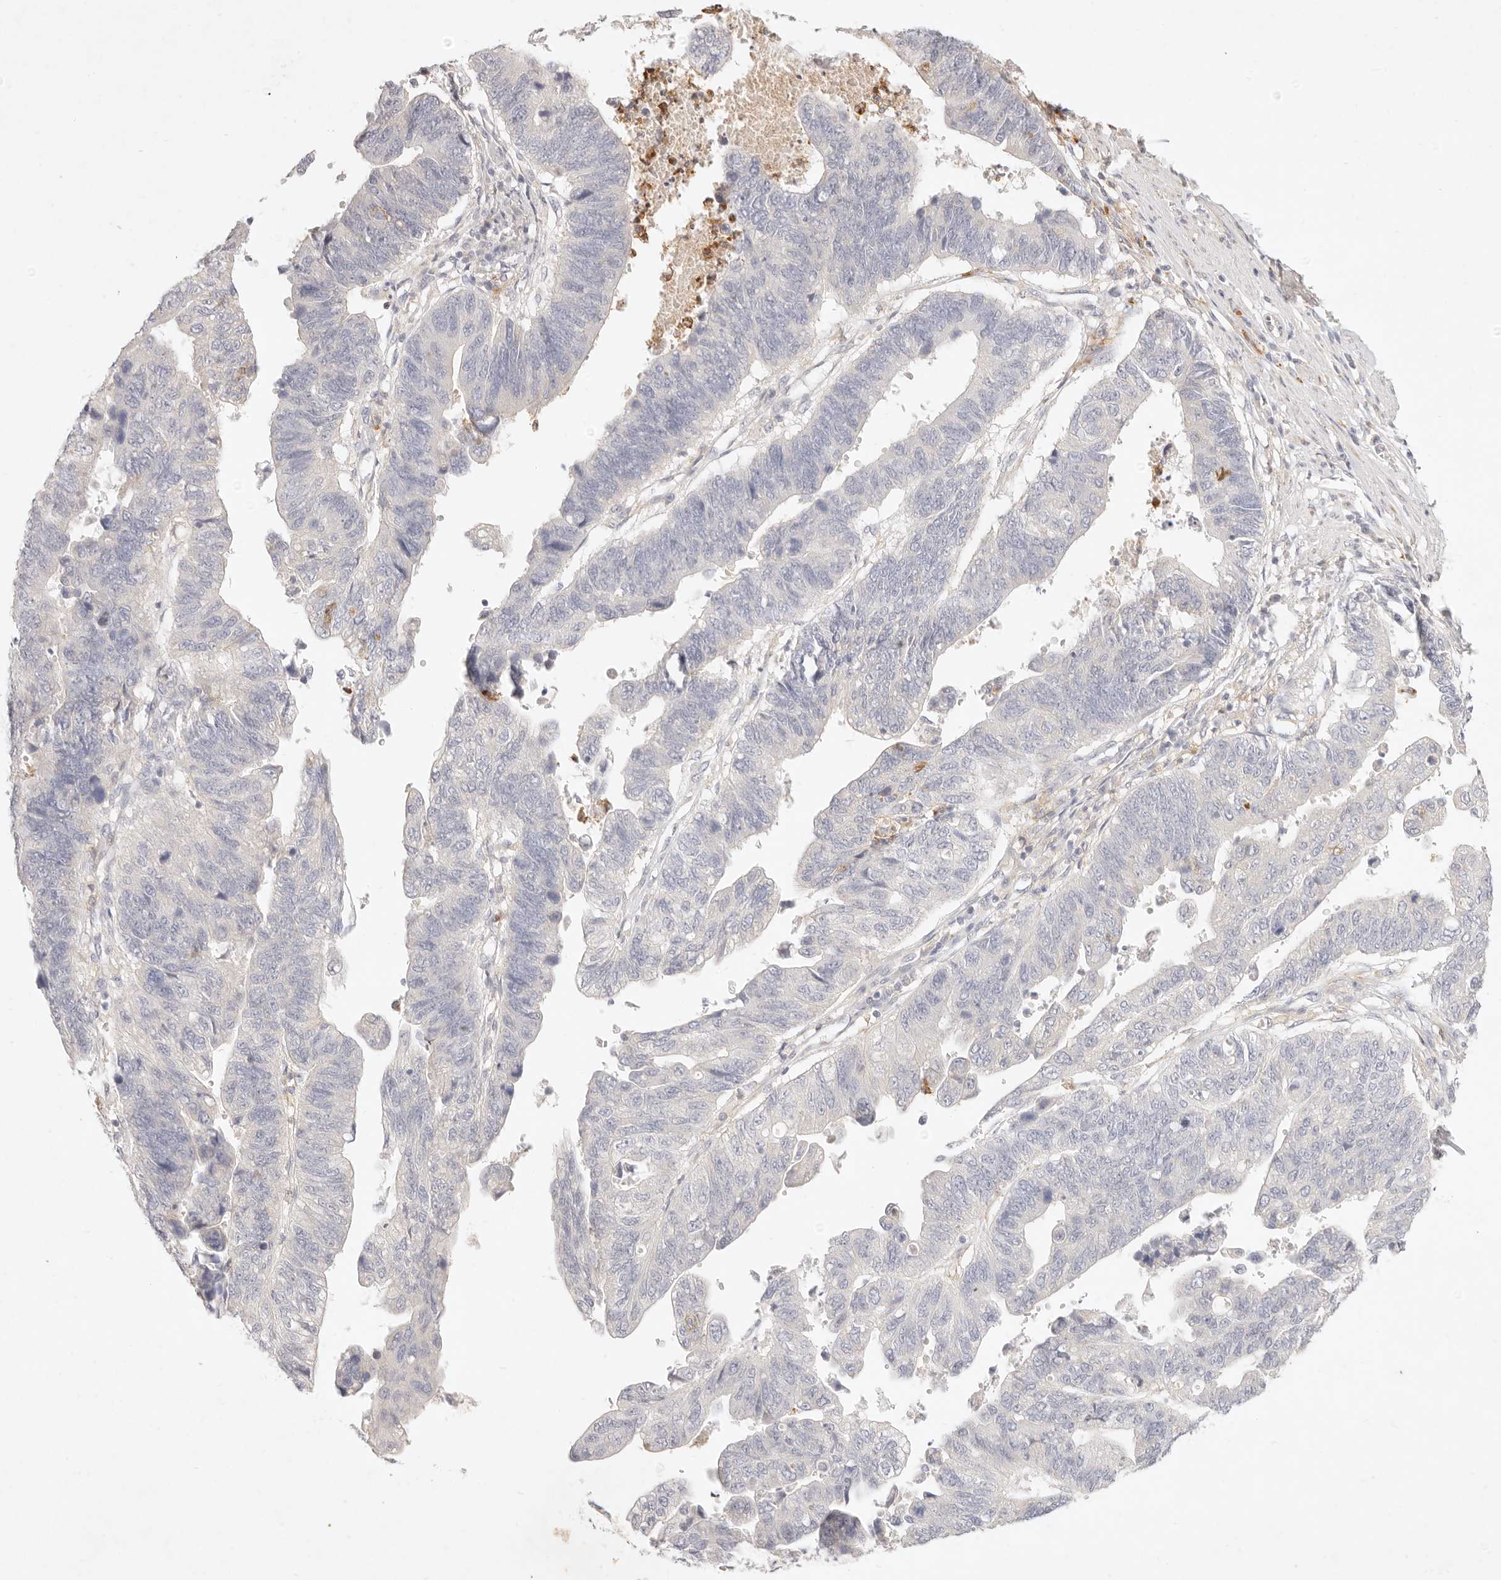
{"staining": {"intensity": "negative", "quantity": "none", "location": "none"}, "tissue": "stomach cancer", "cell_type": "Tumor cells", "image_type": "cancer", "snomed": [{"axis": "morphology", "description": "Adenocarcinoma, NOS"}, {"axis": "topography", "description": "Stomach"}], "caption": "Immunohistochemical staining of stomach cancer (adenocarcinoma) demonstrates no significant expression in tumor cells.", "gene": "GPR84", "patient": {"sex": "male", "age": 59}}